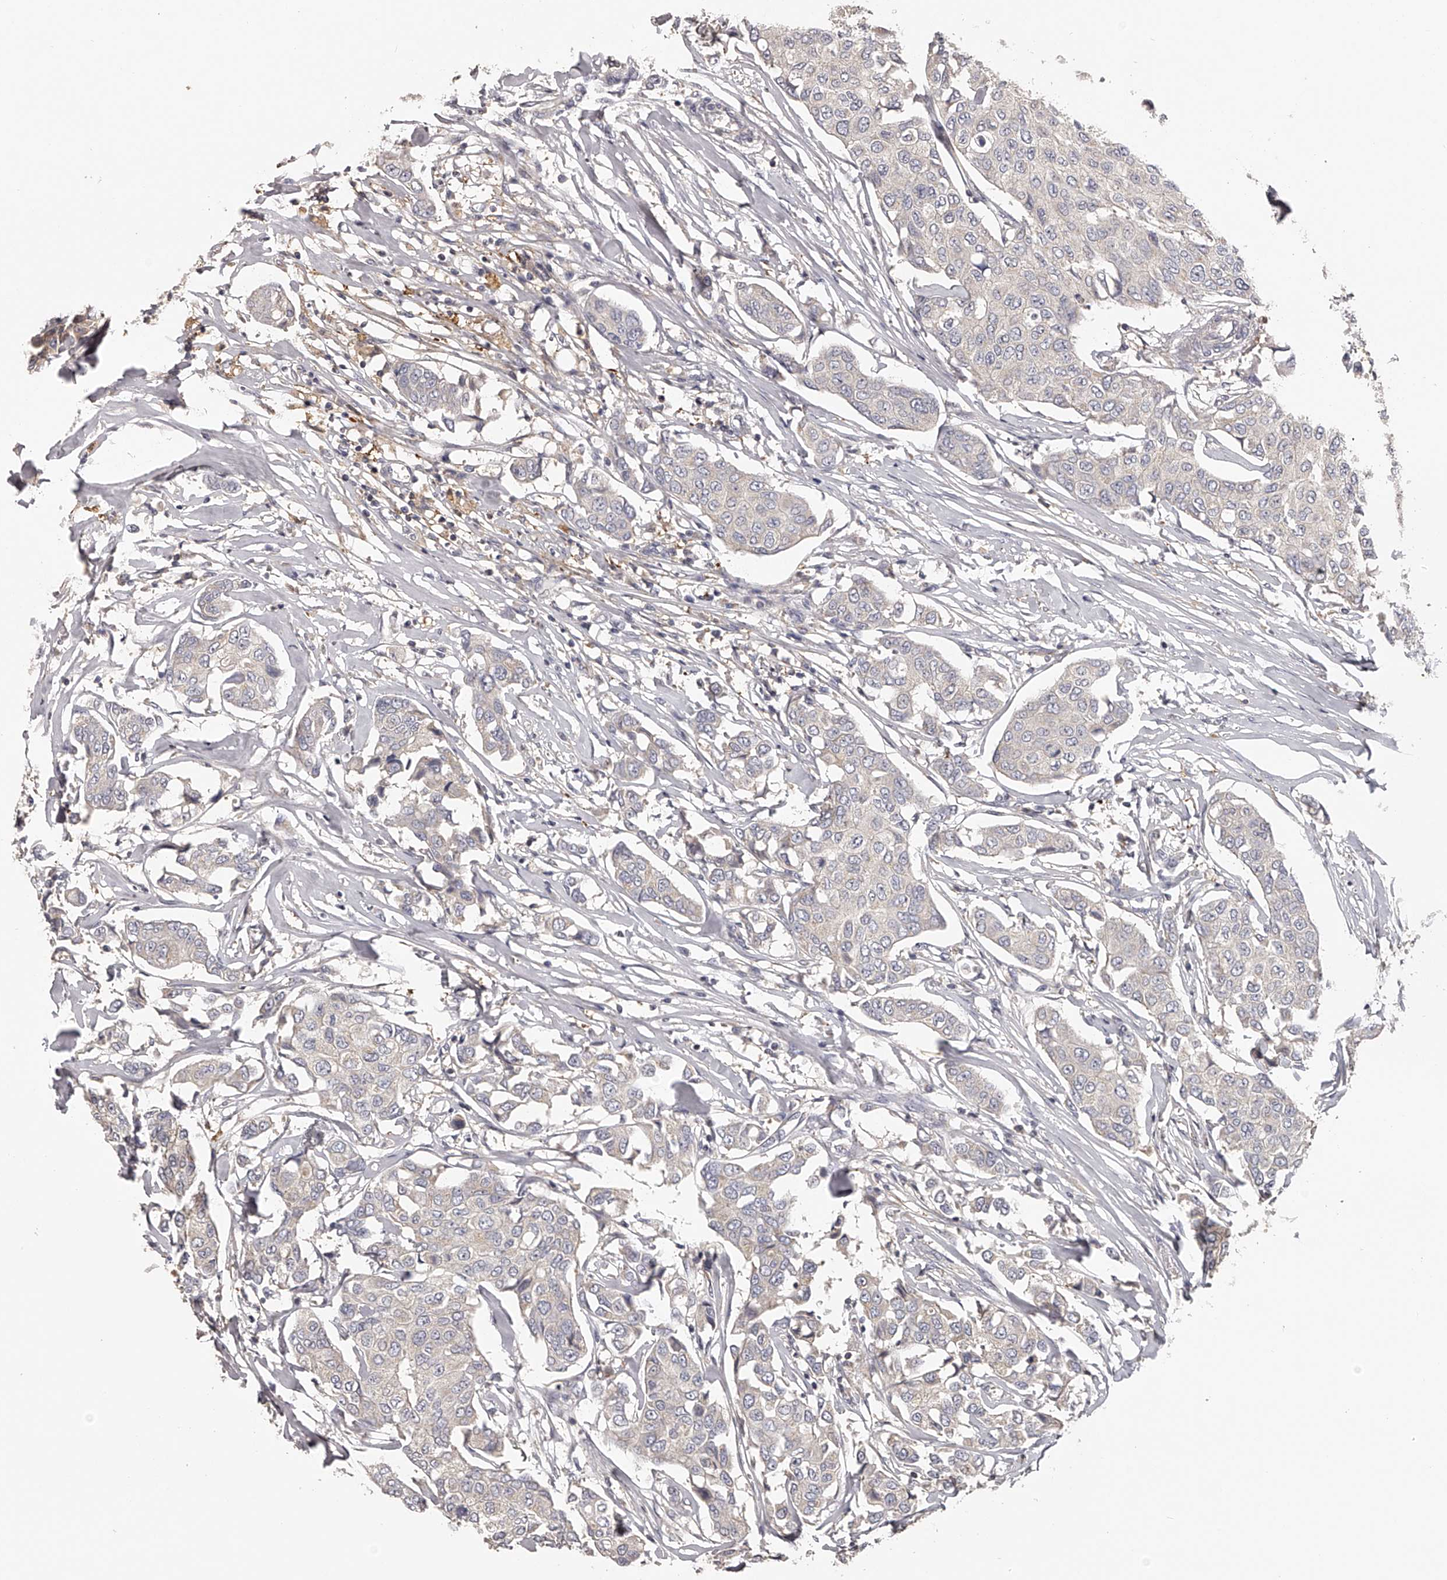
{"staining": {"intensity": "negative", "quantity": "none", "location": "none"}, "tissue": "breast cancer", "cell_type": "Tumor cells", "image_type": "cancer", "snomed": [{"axis": "morphology", "description": "Duct carcinoma"}, {"axis": "topography", "description": "Breast"}], "caption": "IHC image of neoplastic tissue: human breast cancer (infiltrating ductal carcinoma) stained with DAB exhibits no significant protein staining in tumor cells.", "gene": "TNN", "patient": {"sex": "female", "age": 80}}